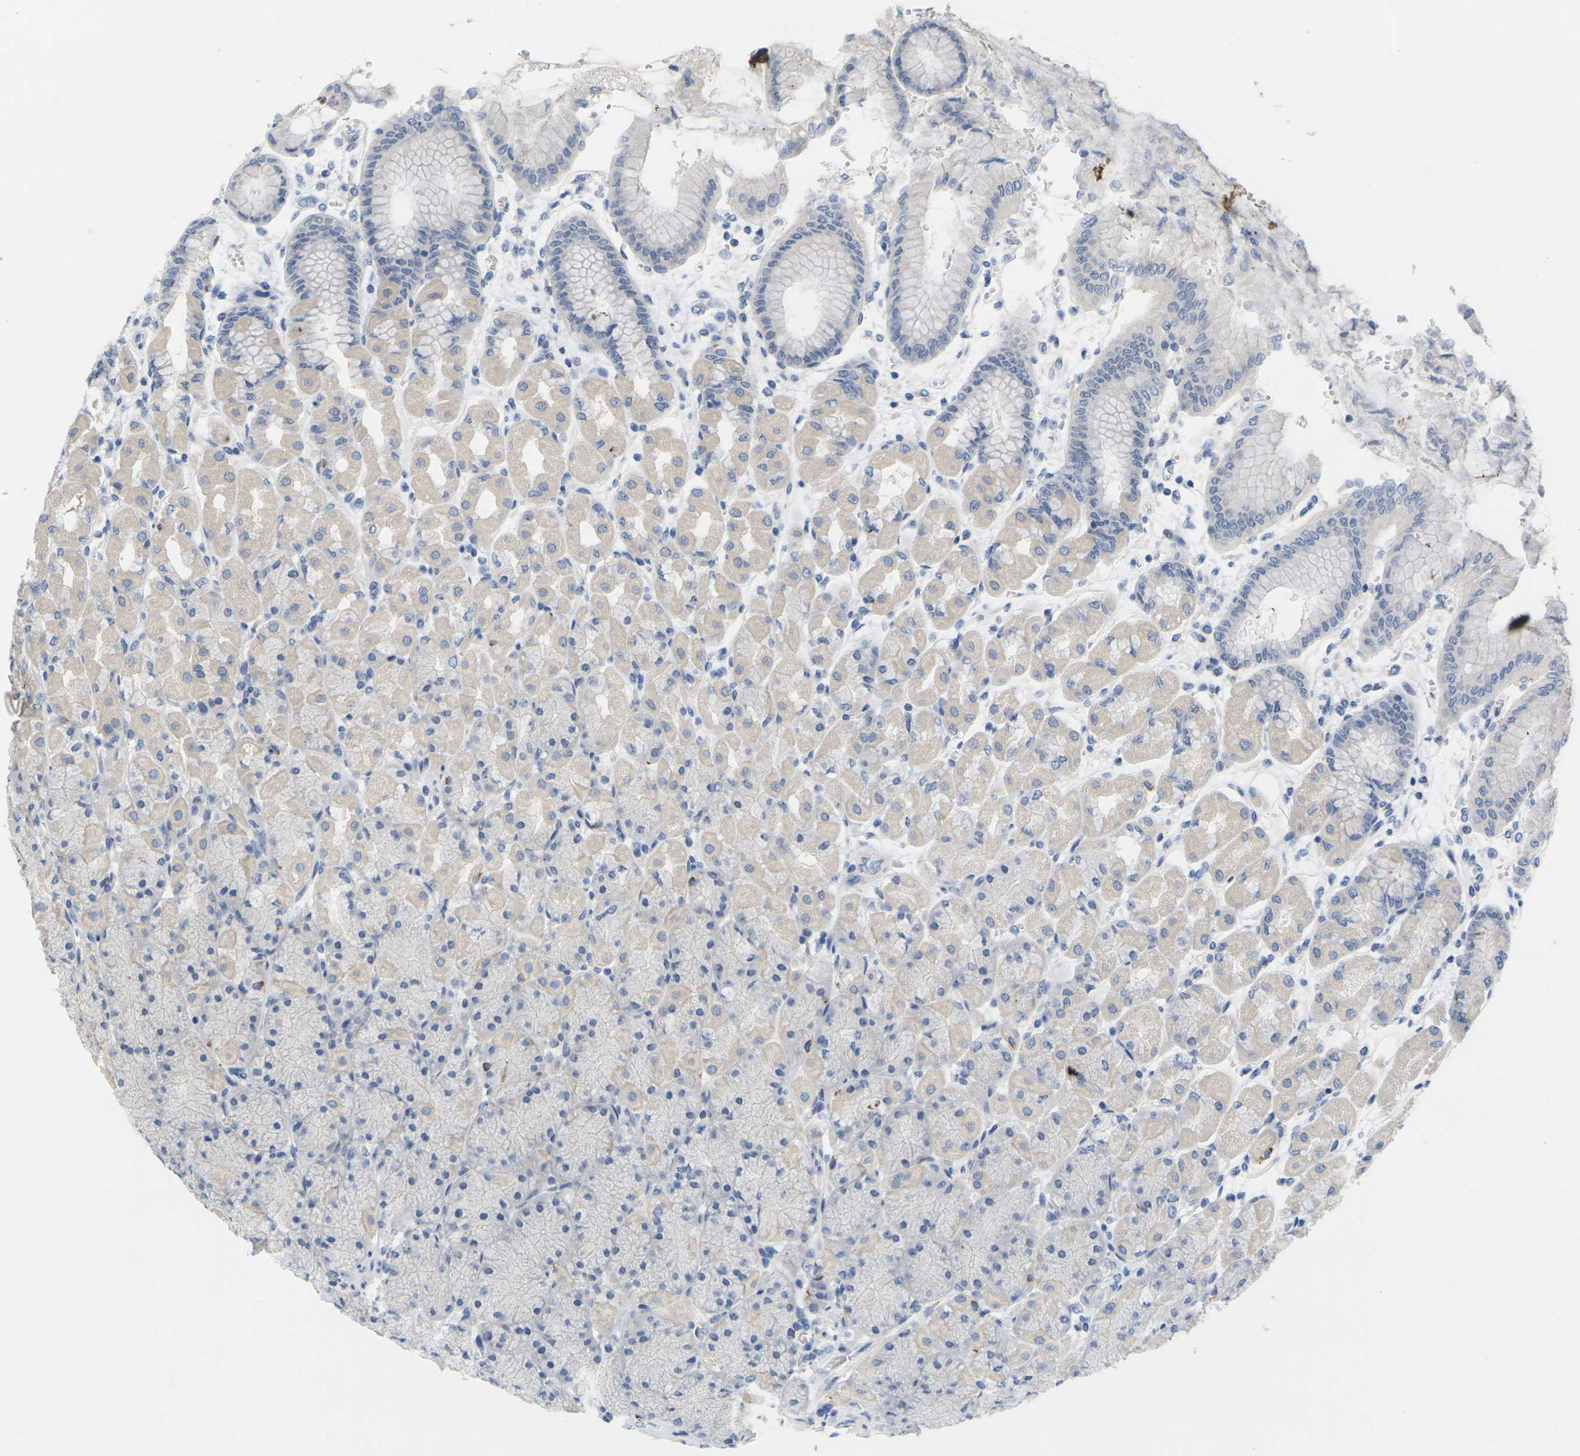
{"staining": {"intensity": "weak", "quantity": "<25%", "location": "cytoplasmic/membranous"}, "tissue": "stomach", "cell_type": "Glandular cells", "image_type": "normal", "snomed": [{"axis": "morphology", "description": "Normal tissue, NOS"}, {"axis": "topography", "description": "Stomach, upper"}], "caption": "Immunohistochemical staining of normal human stomach displays no significant positivity in glandular cells.", "gene": "TNNI3", "patient": {"sex": "female", "age": 56}}